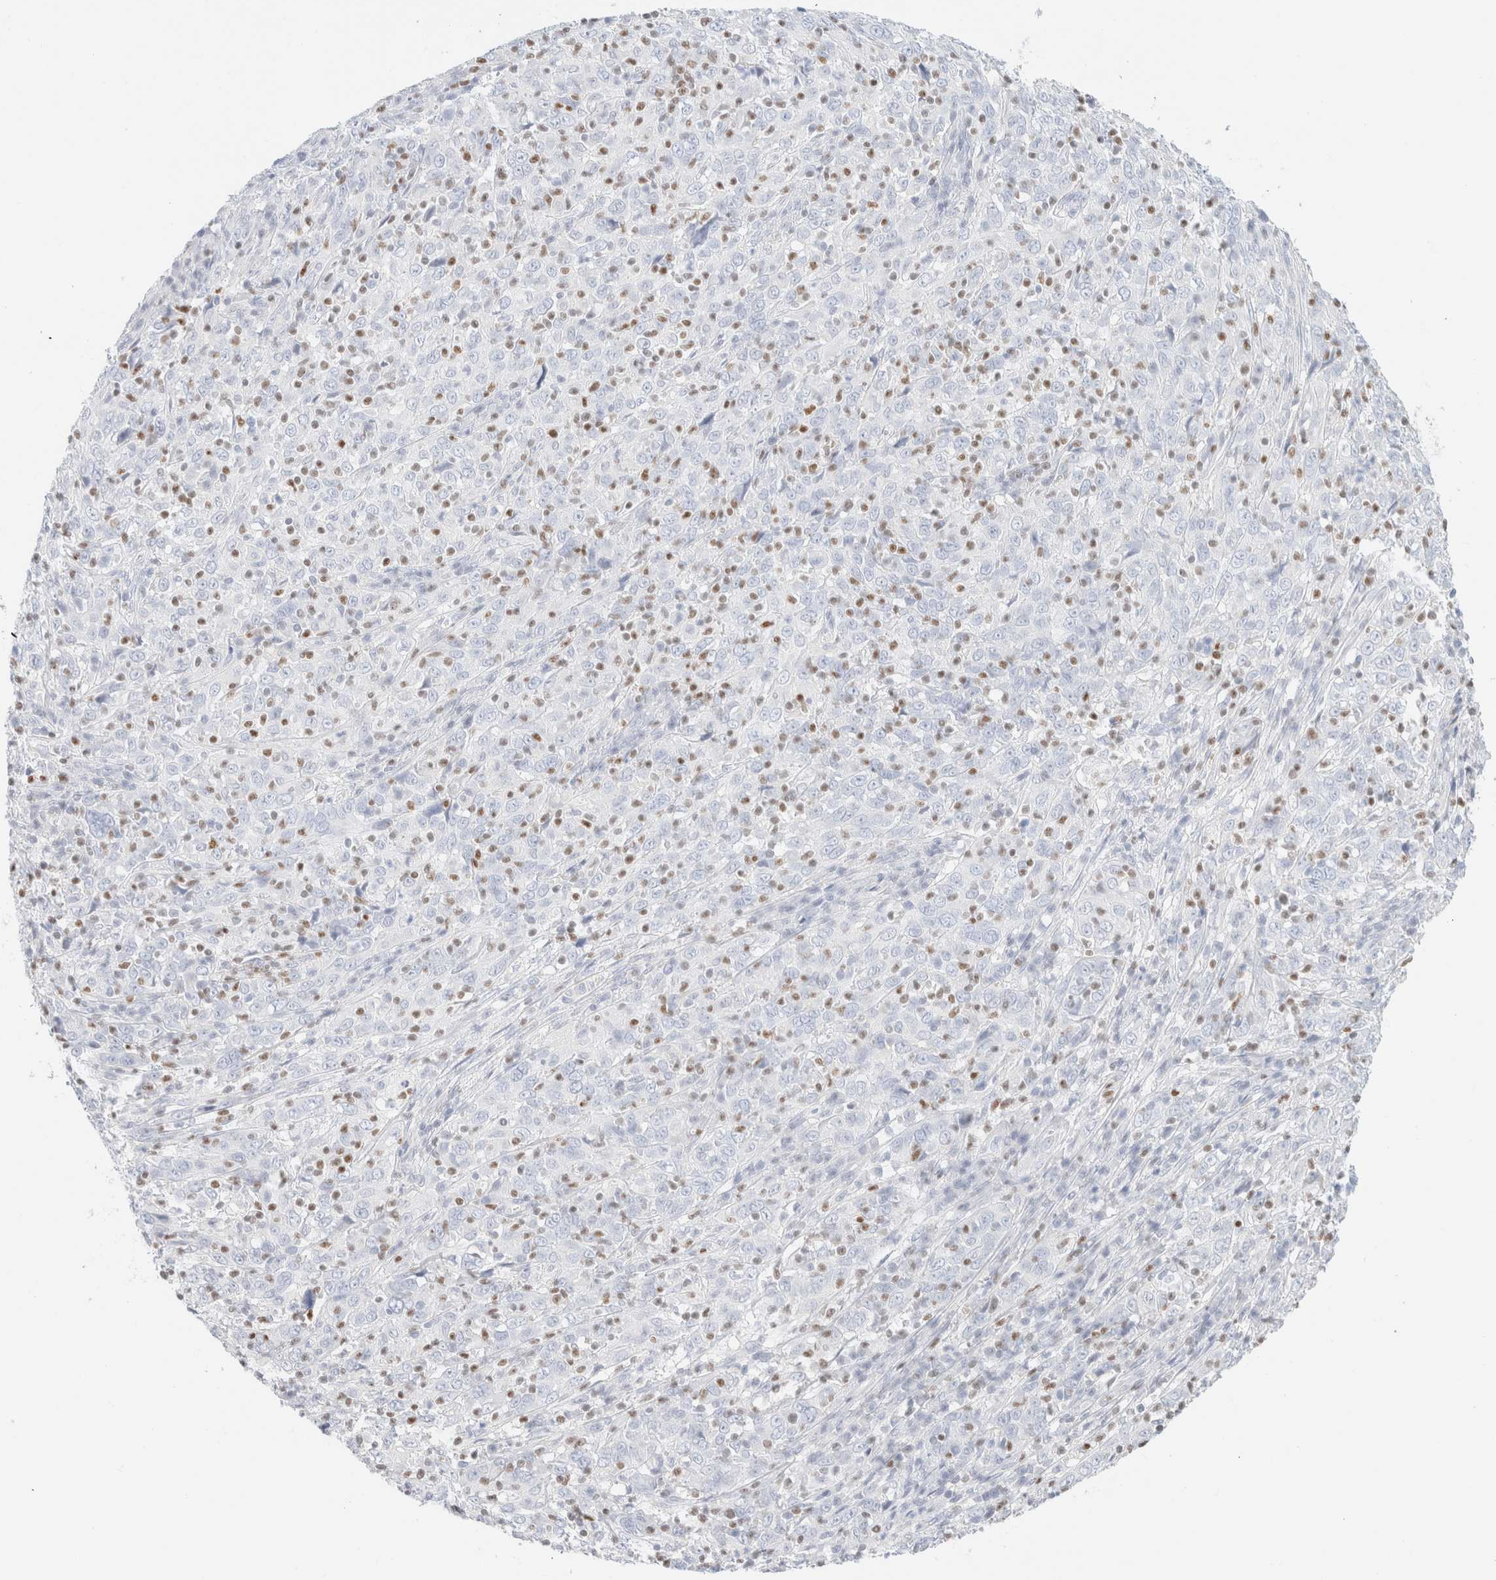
{"staining": {"intensity": "negative", "quantity": "none", "location": "none"}, "tissue": "cervical cancer", "cell_type": "Tumor cells", "image_type": "cancer", "snomed": [{"axis": "morphology", "description": "Squamous cell carcinoma, NOS"}, {"axis": "topography", "description": "Cervix"}], "caption": "This photomicrograph is of cervical cancer stained with immunohistochemistry (IHC) to label a protein in brown with the nuclei are counter-stained blue. There is no positivity in tumor cells.", "gene": "IKZF3", "patient": {"sex": "female", "age": 46}}